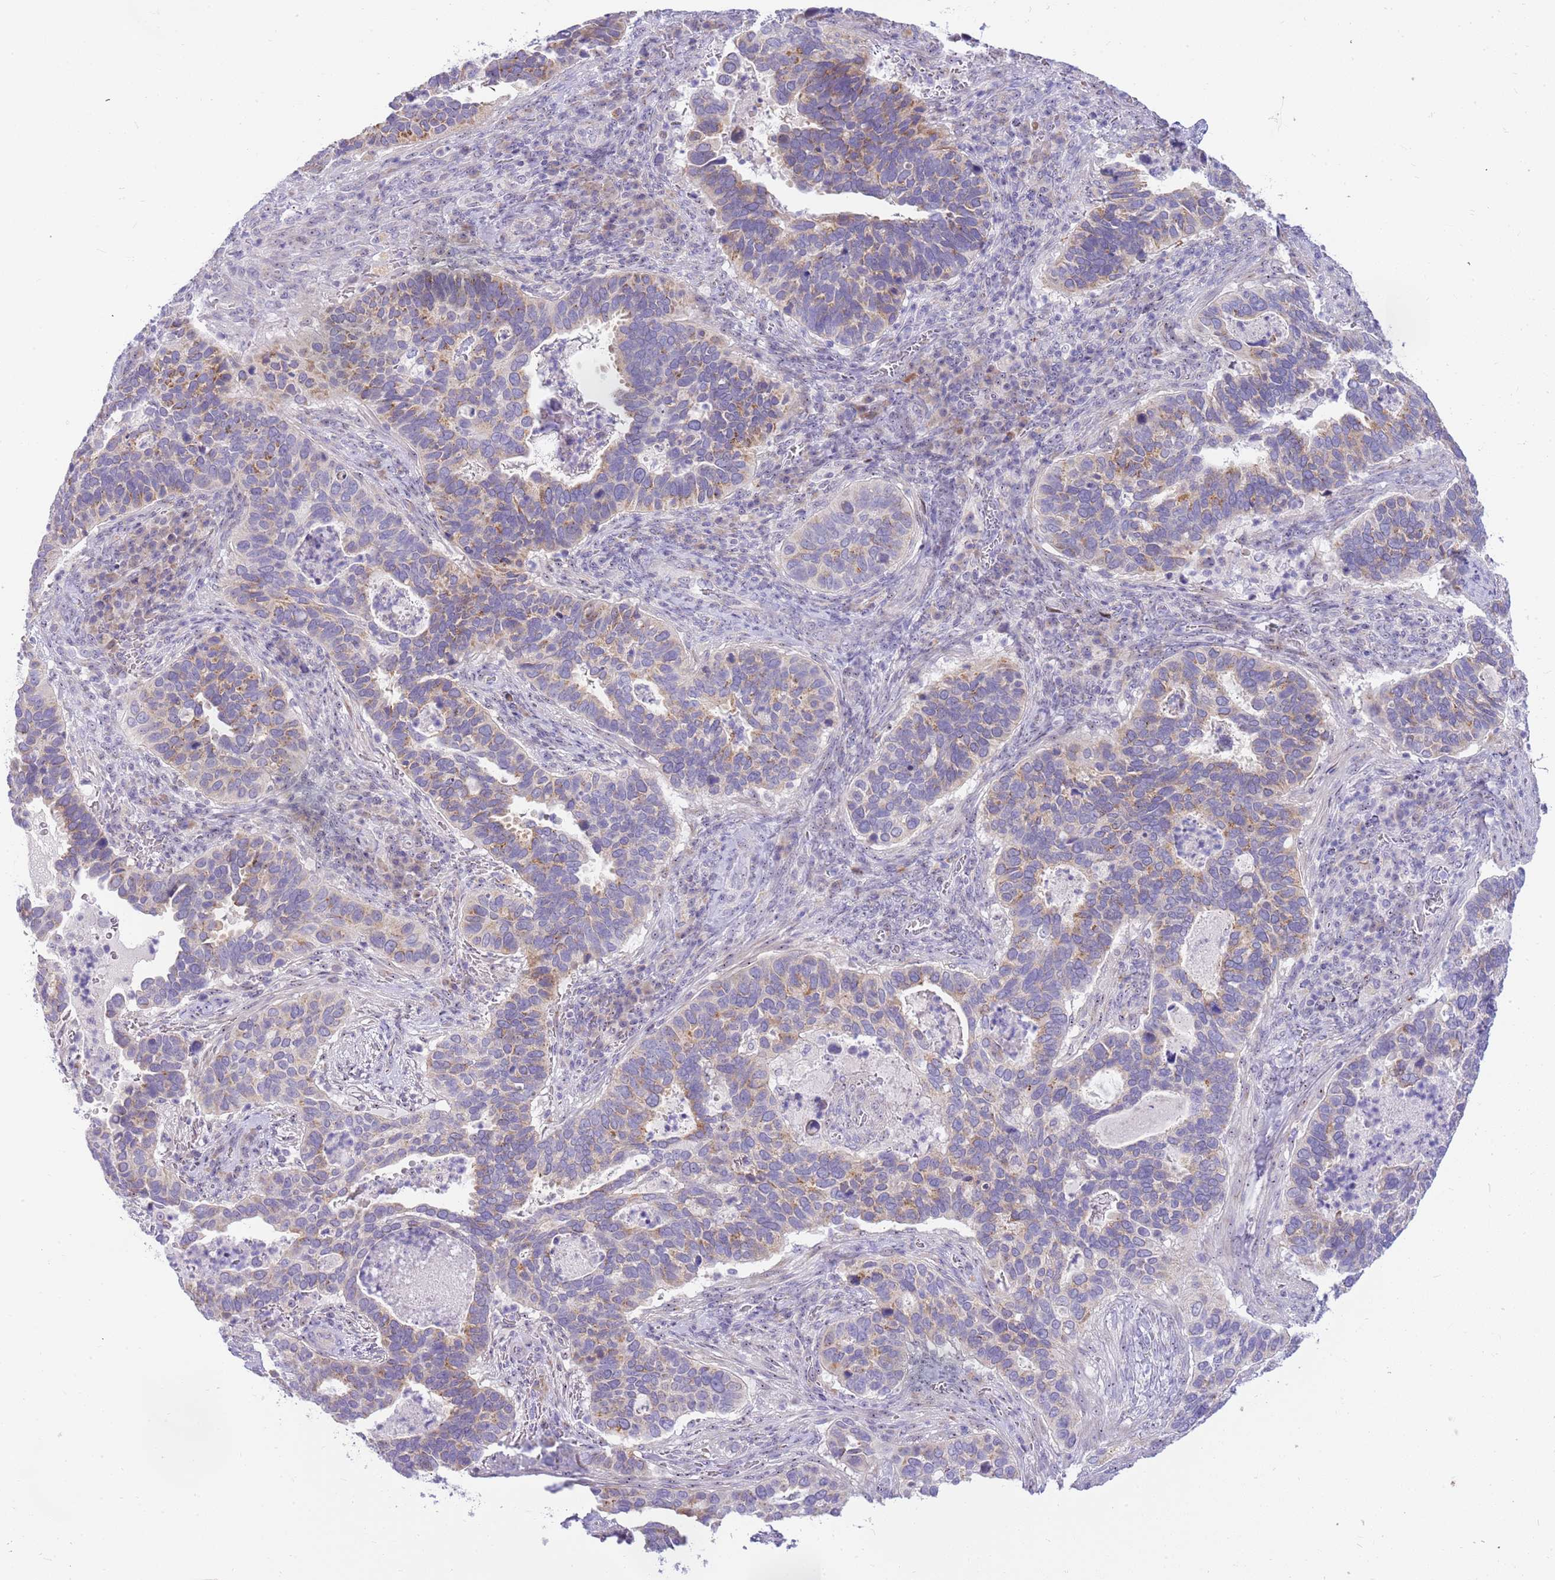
{"staining": {"intensity": "weak", "quantity": ">75%", "location": "cytoplasmic/membranous"}, "tissue": "cervical cancer", "cell_type": "Tumor cells", "image_type": "cancer", "snomed": [{"axis": "morphology", "description": "Squamous cell carcinoma, NOS"}, {"axis": "topography", "description": "Cervix"}], "caption": "Immunohistochemistry (IHC) photomicrograph of neoplastic tissue: human cervical cancer (squamous cell carcinoma) stained using immunohistochemistry shows low levels of weak protein expression localized specifically in the cytoplasmic/membranous of tumor cells, appearing as a cytoplasmic/membranous brown color.", "gene": "DNAJA3", "patient": {"sex": "female", "age": 38}}